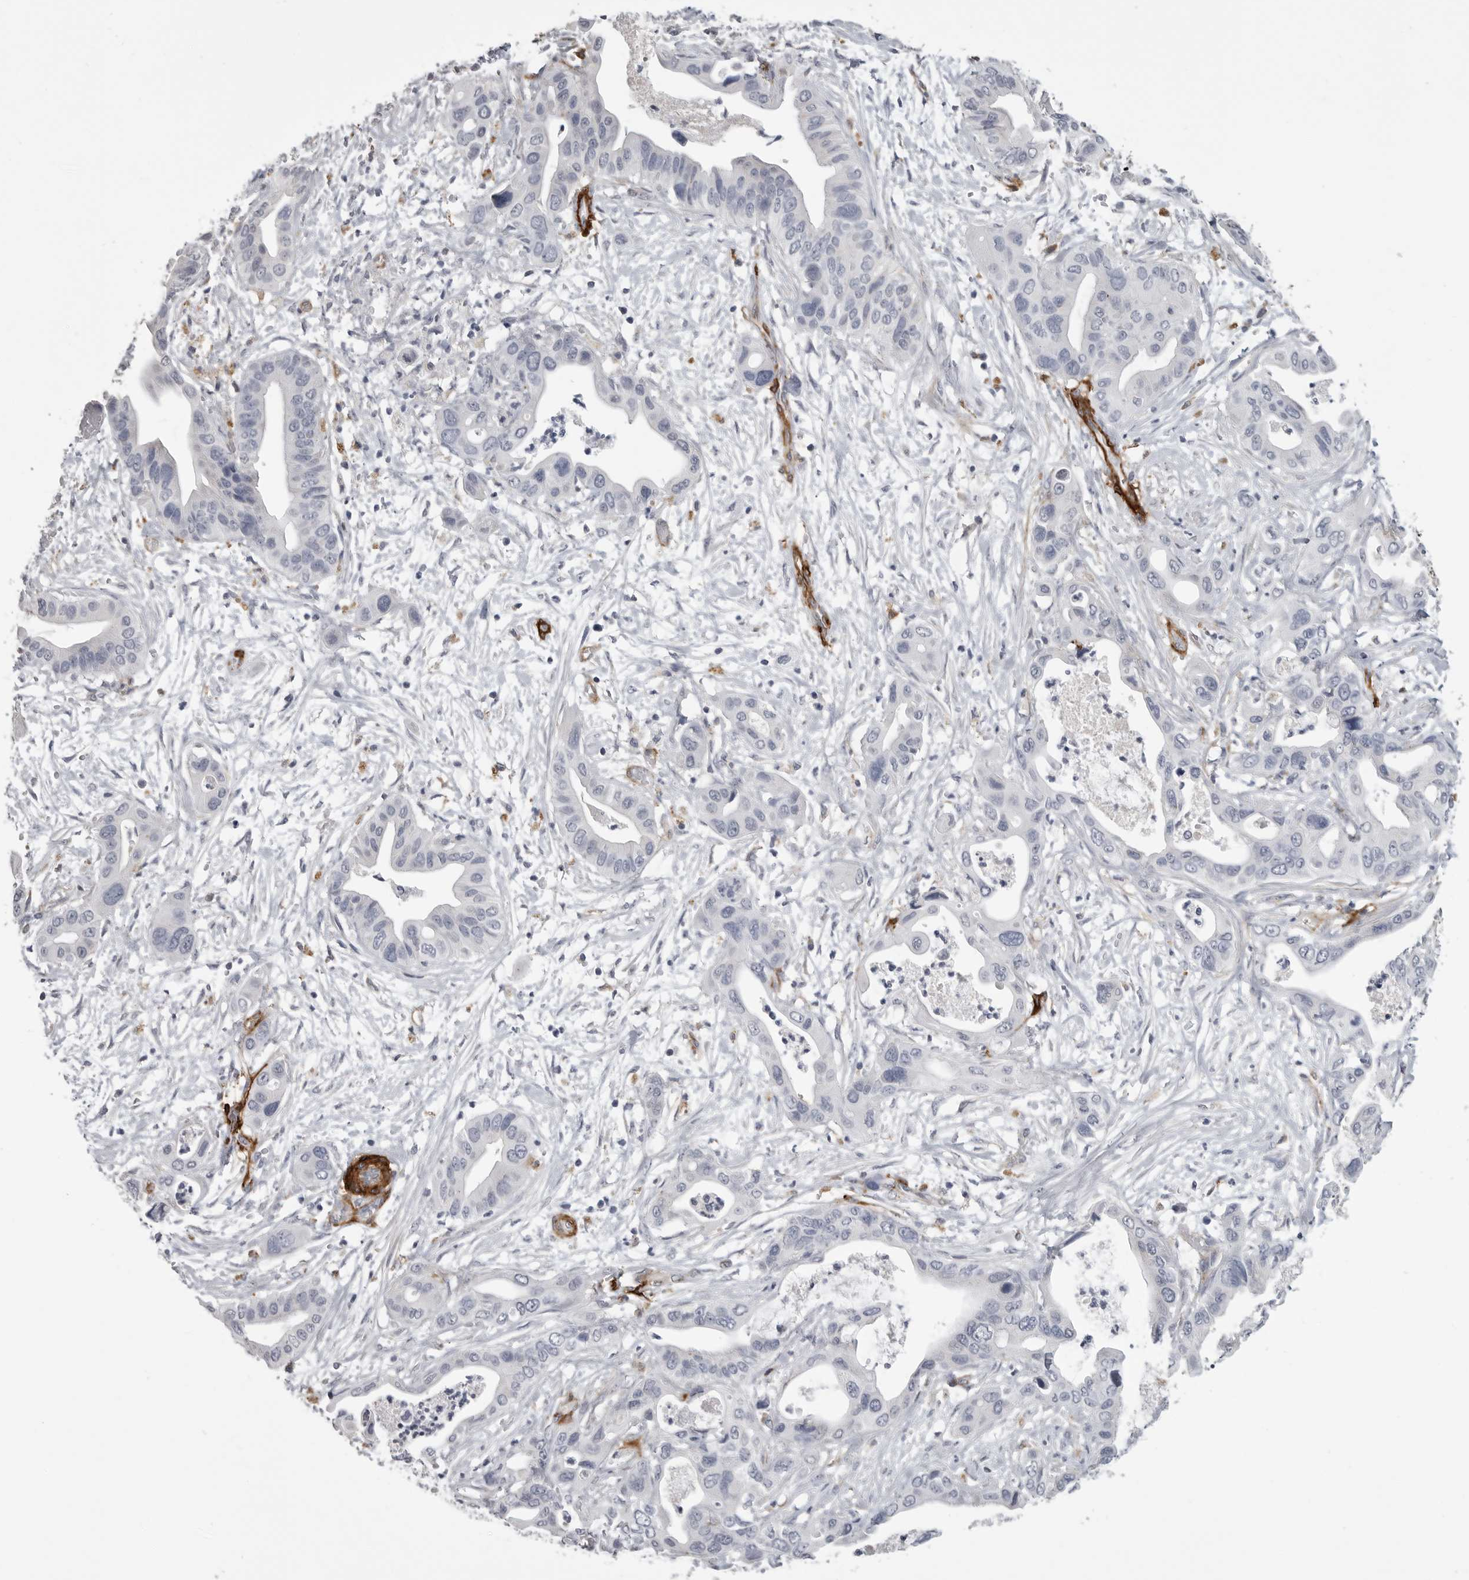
{"staining": {"intensity": "negative", "quantity": "none", "location": "none"}, "tissue": "pancreatic cancer", "cell_type": "Tumor cells", "image_type": "cancer", "snomed": [{"axis": "morphology", "description": "Adenocarcinoma, NOS"}, {"axis": "topography", "description": "Pancreas"}], "caption": "Tumor cells are negative for protein expression in human pancreatic cancer (adenocarcinoma). The staining was performed using DAB (3,3'-diaminobenzidine) to visualize the protein expression in brown, while the nuclei were stained in blue with hematoxylin (Magnification: 20x).", "gene": "AOC3", "patient": {"sex": "male", "age": 66}}